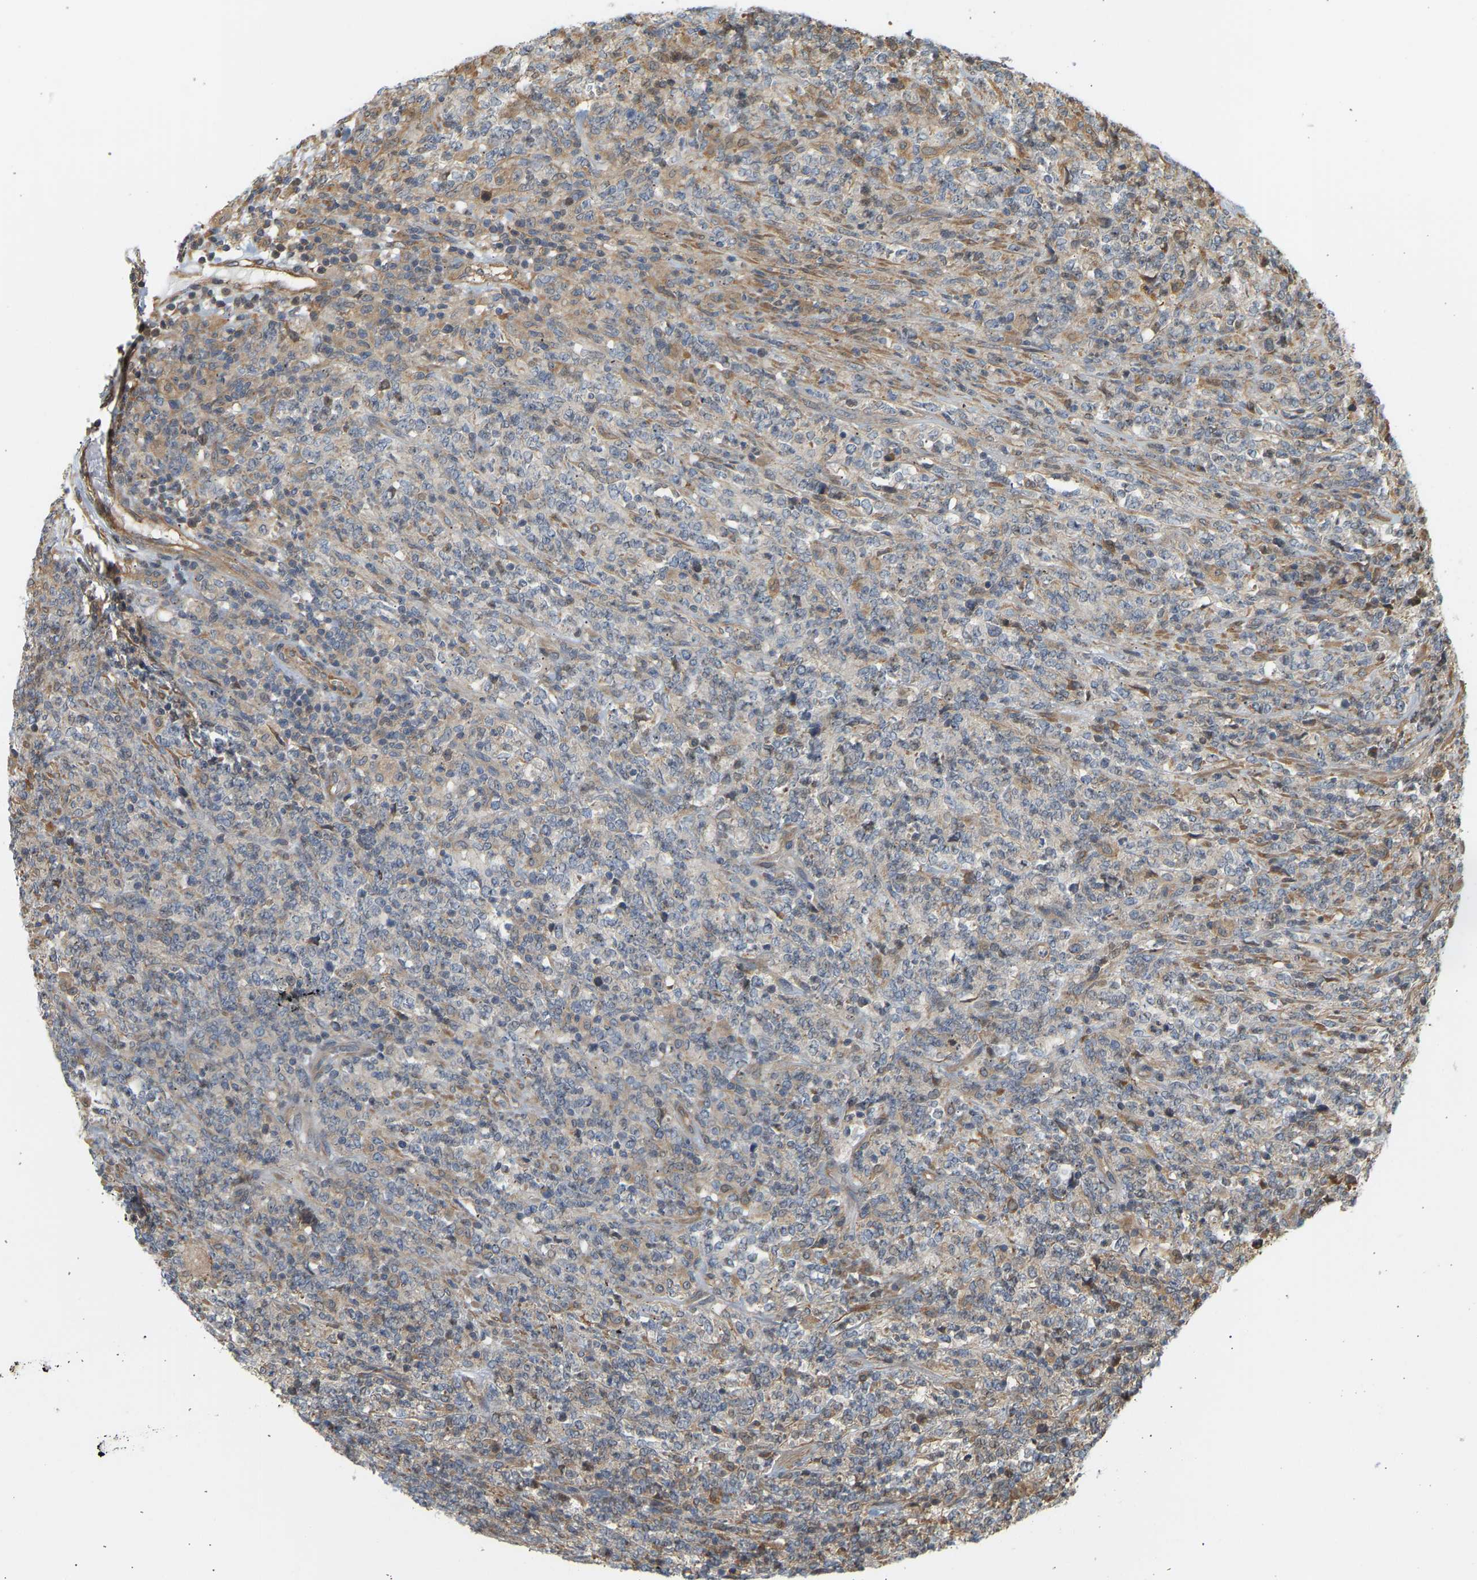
{"staining": {"intensity": "weak", "quantity": "<25%", "location": "cytoplasmic/membranous"}, "tissue": "lymphoma", "cell_type": "Tumor cells", "image_type": "cancer", "snomed": [{"axis": "morphology", "description": "Malignant lymphoma, non-Hodgkin's type, High grade"}, {"axis": "topography", "description": "Soft tissue"}], "caption": "The photomicrograph demonstrates no staining of tumor cells in lymphoma.", "gene": "CEP57", "patient": {"sex": "male", "age": 18}}